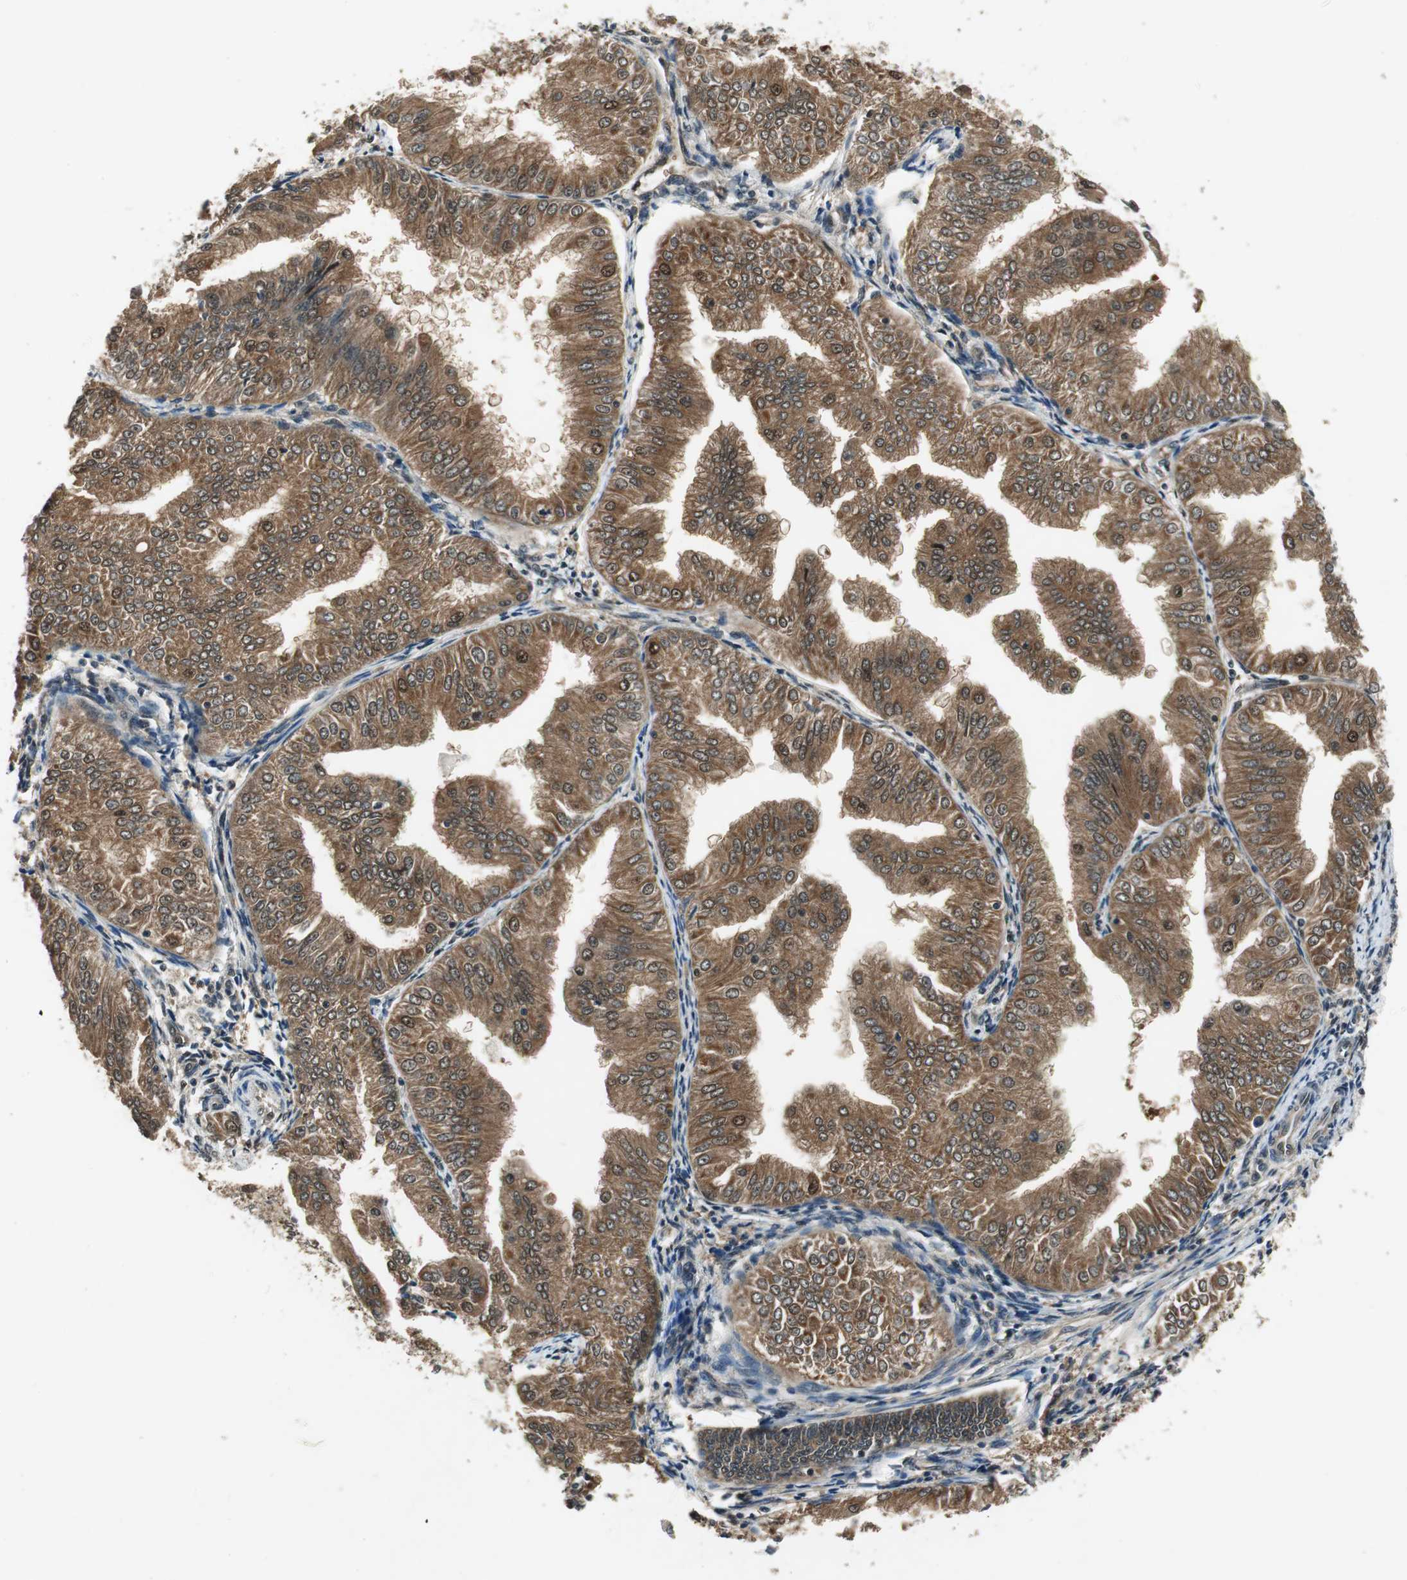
{"staining": {"intensity": "moderate", "quantity": ">75%", "location": "cytoplasmic/membranous,nuclear"}, "tissue": "endometrial cancer", "cell_type": "Tumor cells", "image_type": "cancer", "snomed": [{"axis": "morphology", "description": "Adenocarcinoma, NOS"}, {"axis": "topography", "description": "Endometrium"}], "caption": "Immunohistochemistry (DAB) staining of human endometrial cancer exhibits moderate cytoplasmic/membranous and nuclear protein positivity in about >75% of tumor cells.", "gene": "PSMB4", "patient": {"sex": "female", "age": 53}}